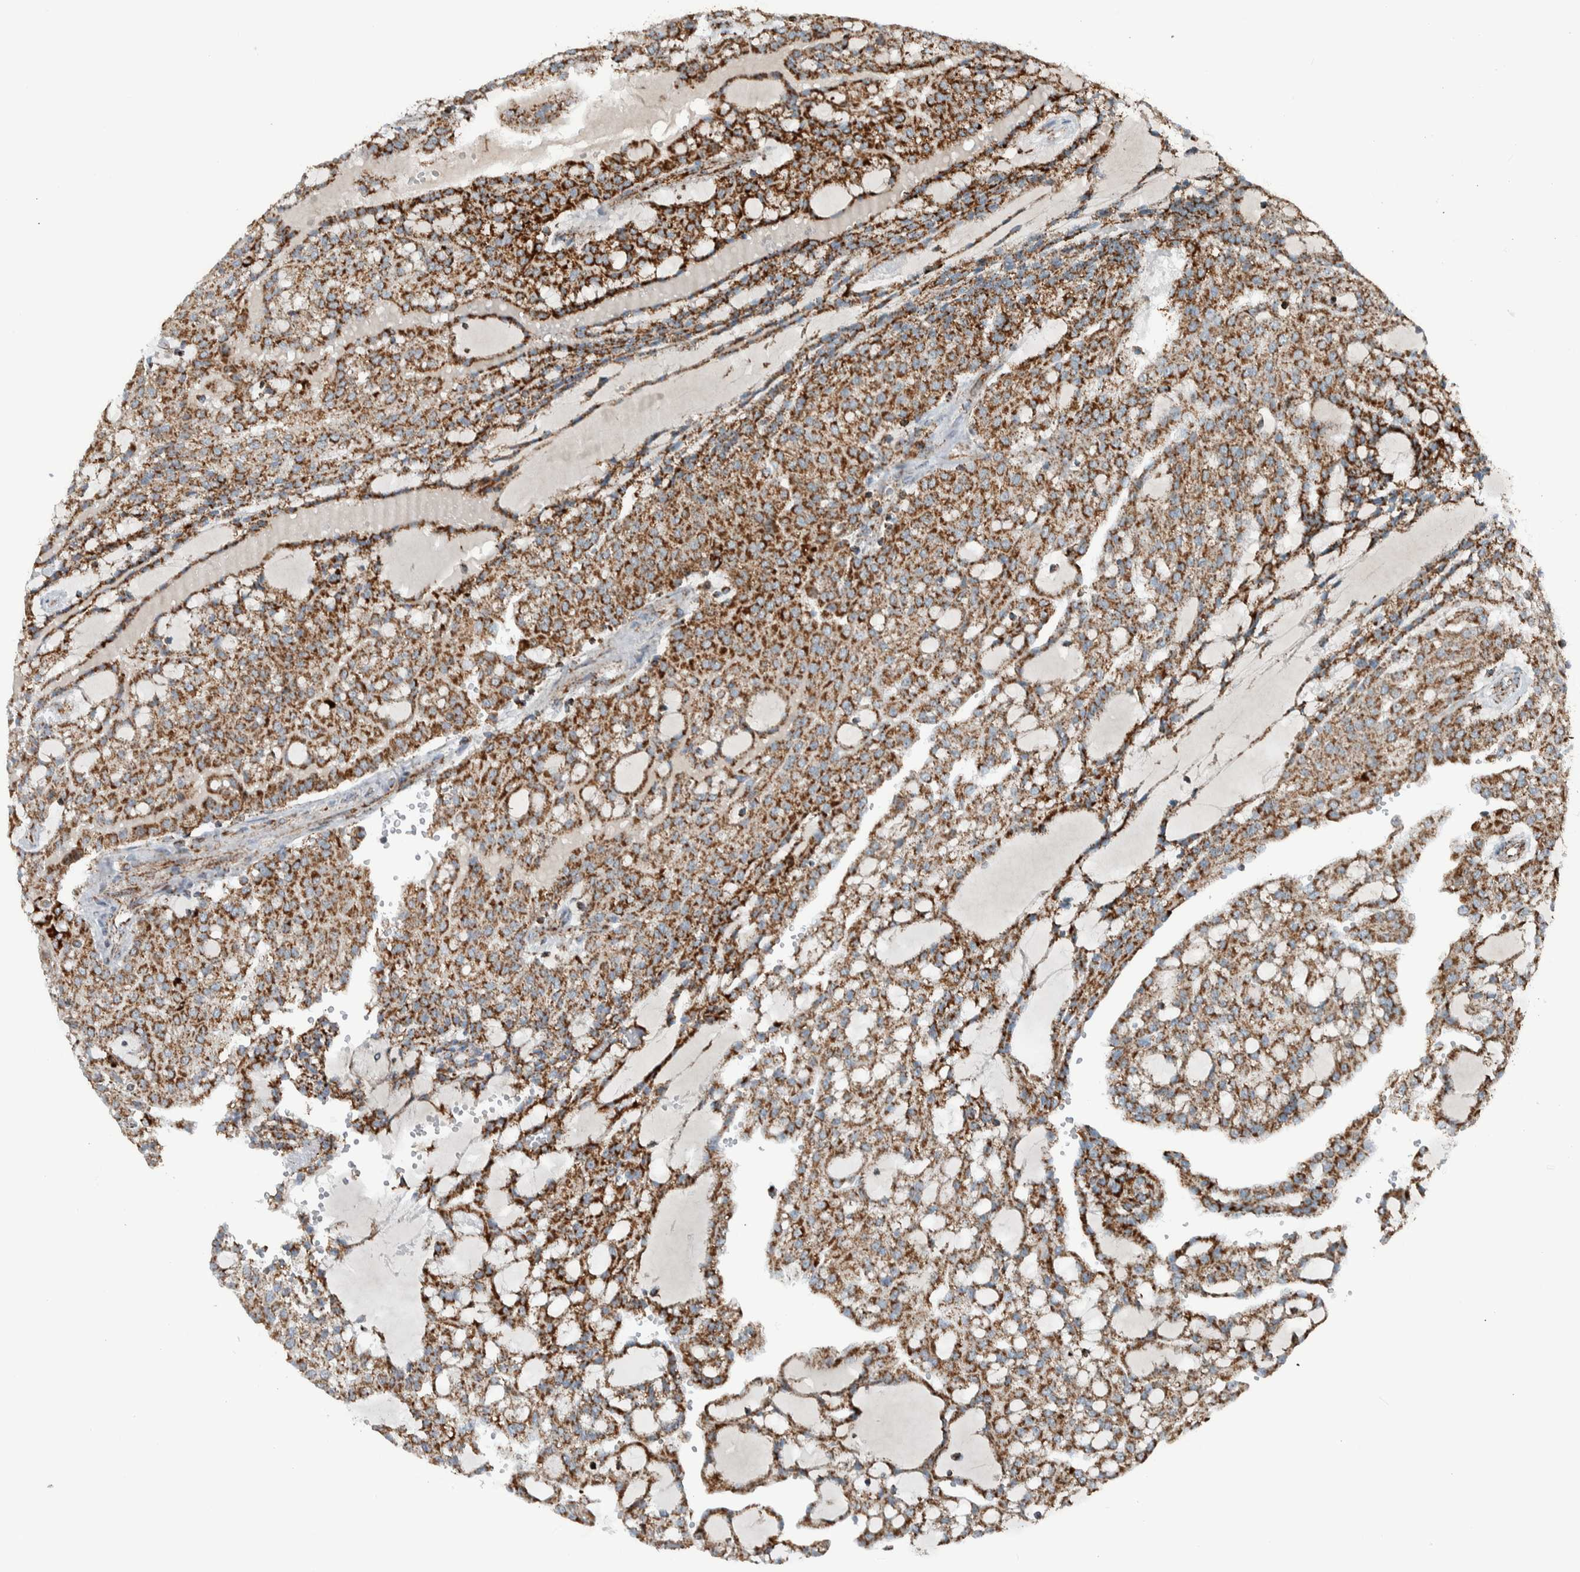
{"staining": {"intensity": "strong", "quantity": ">75%", "location": "cytoplasmic/membranous"}, "tissue": "renal cancer", "cell_type": "Tumor cells", "image_type": "cancer", "snomed": [{"axis": "morphology", "description": "Adenocarcinoma, NOS"}, {"axis": "topography", "description": "Kidney"}], "caption": "Immunohistochemical staining of renal adenocarcinoma shows strong cytoplasmic/membranous protein staining in approximately >75% of tumor cells.", "gene": "CNTROB", "patient": {"sex": "male", "age": 63}}